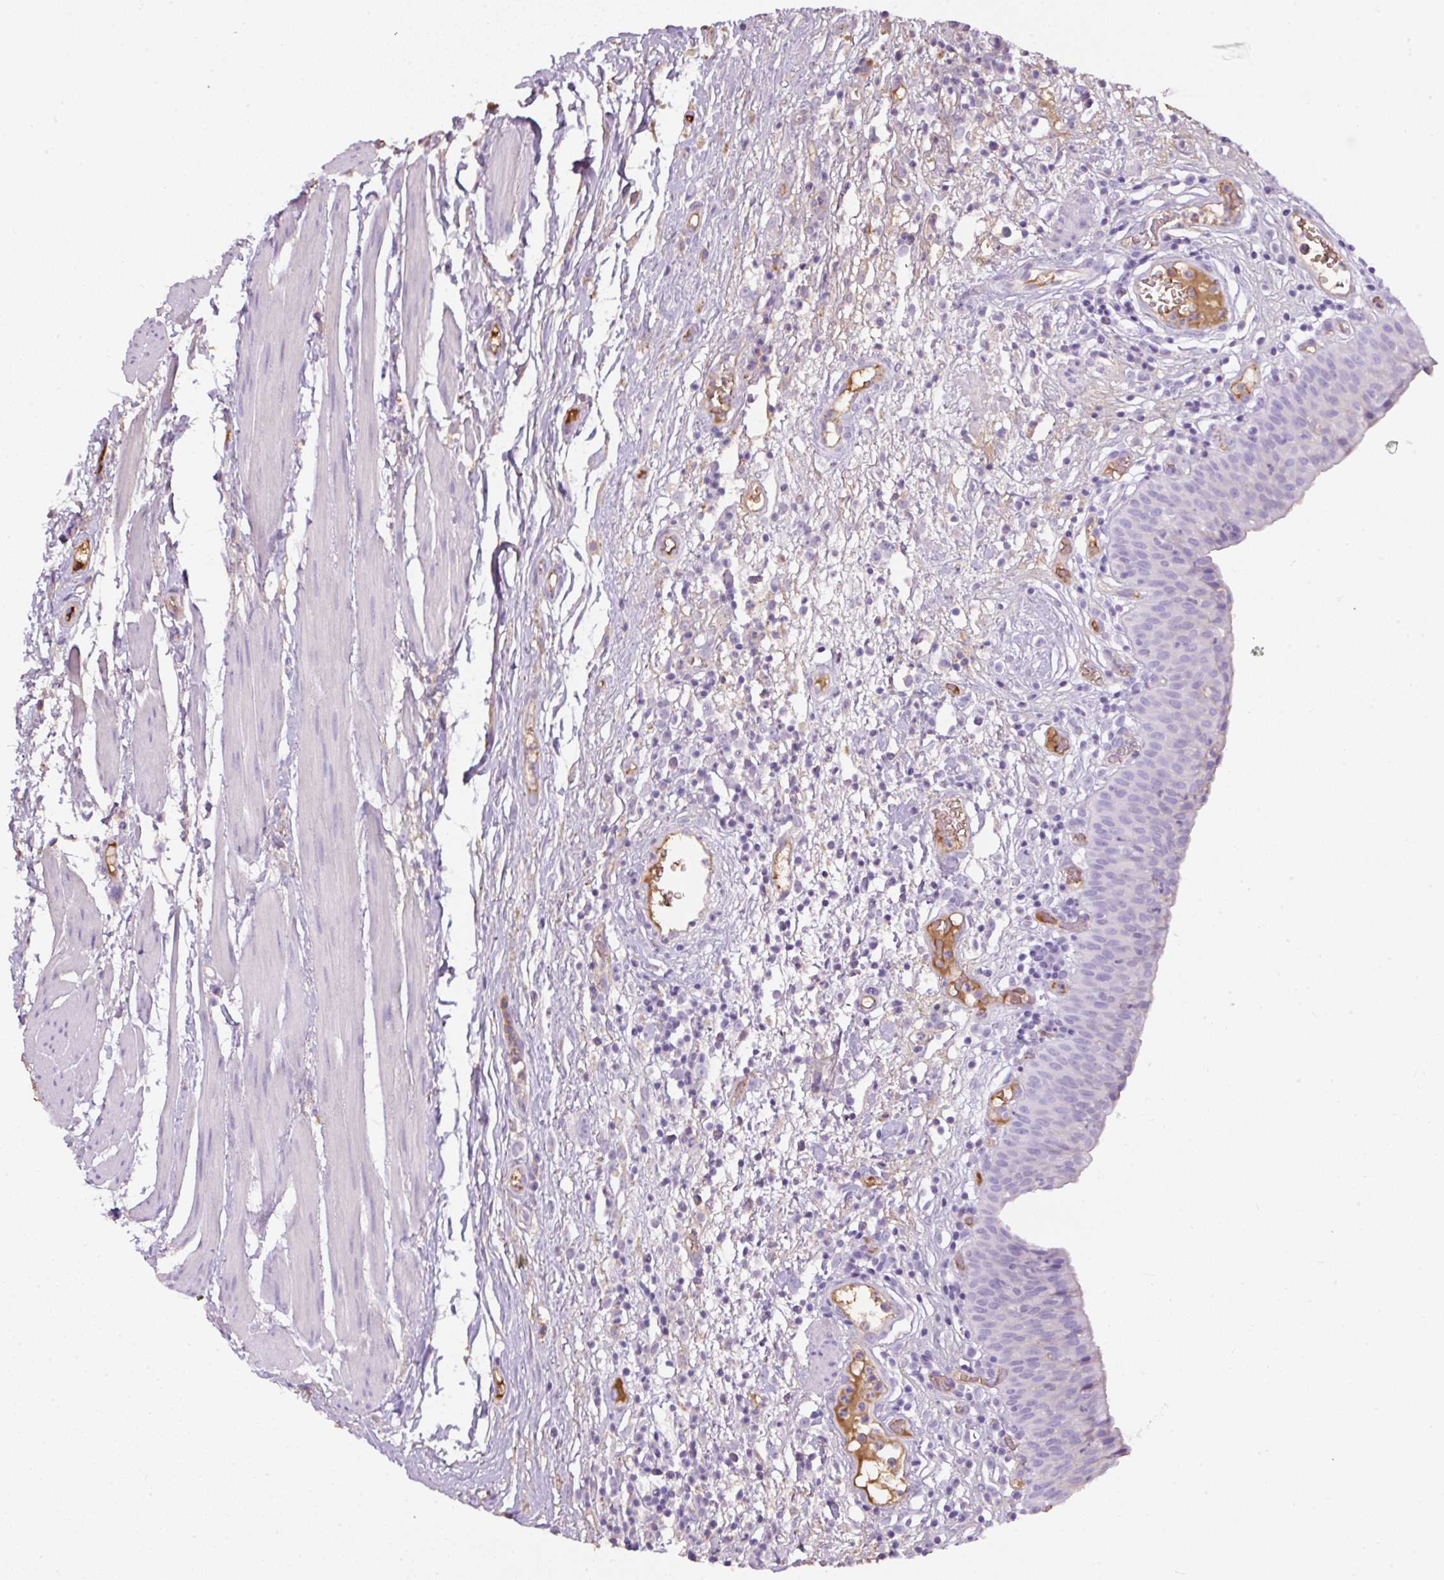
{"staining": {"intensity": "negative", "quantity": "none", "location": "none"}, "tissue": "urinary bladder", "cell_type": "Urothelial cells", "image_type": "normal", "snomed": [{"axis": "morphology", "description": "Normal tissue, NOS"}, {"axis": "morphology", "description": "Inflammation, NOS"}, {"axis": "topography", "description": "Urinary bladder"}], "caption": "Photomicrograph shows no significant protein expression in urothelial cells of benign urinary bladder. (Immunohistochemistry, brightfield microscopy, high magnification).", "gene": "APOA1", "patient": {"sex": "male", "age": 57}}